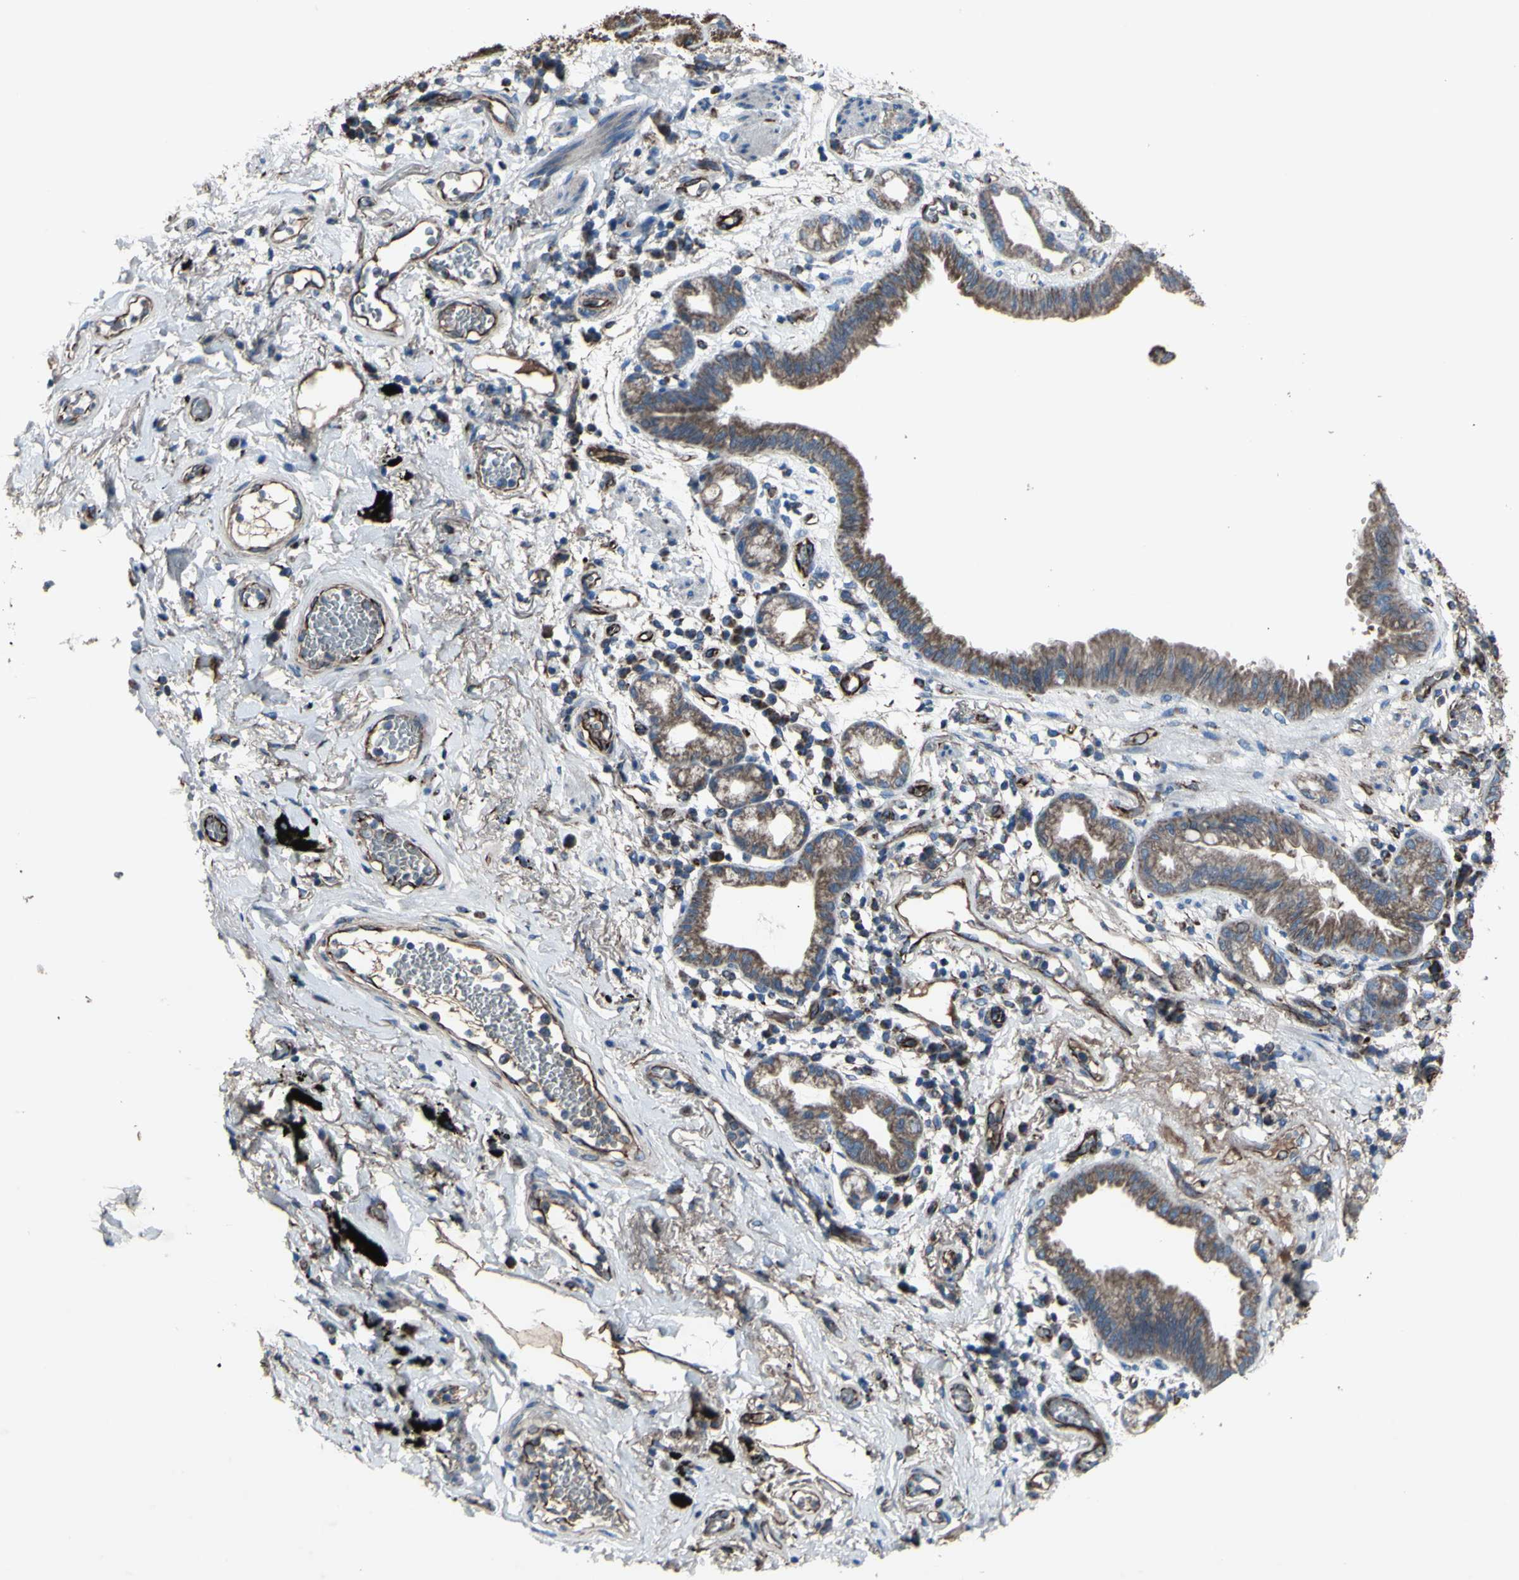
{"staining": {"intensity": "weak", "quantity": ">75%", "location": "cytoplasmic/membranous"}, "tissue": "lung cancer", "cell_type": "Tumor cells", "image_type": "cancer", "snomed": [{"axis": "morphology", "description": "Adenocarcinoma, NOS"}, {"axis": "topography", "description": "Lung"}], "caption": "DAB immunohistochemical staining of human lung cancer shows weak cytoplasmic/membranous protein expression in approximately >75% of tumor cells.", "gene": "EMC7", "patient": {"sex": "female", "age": 70}}